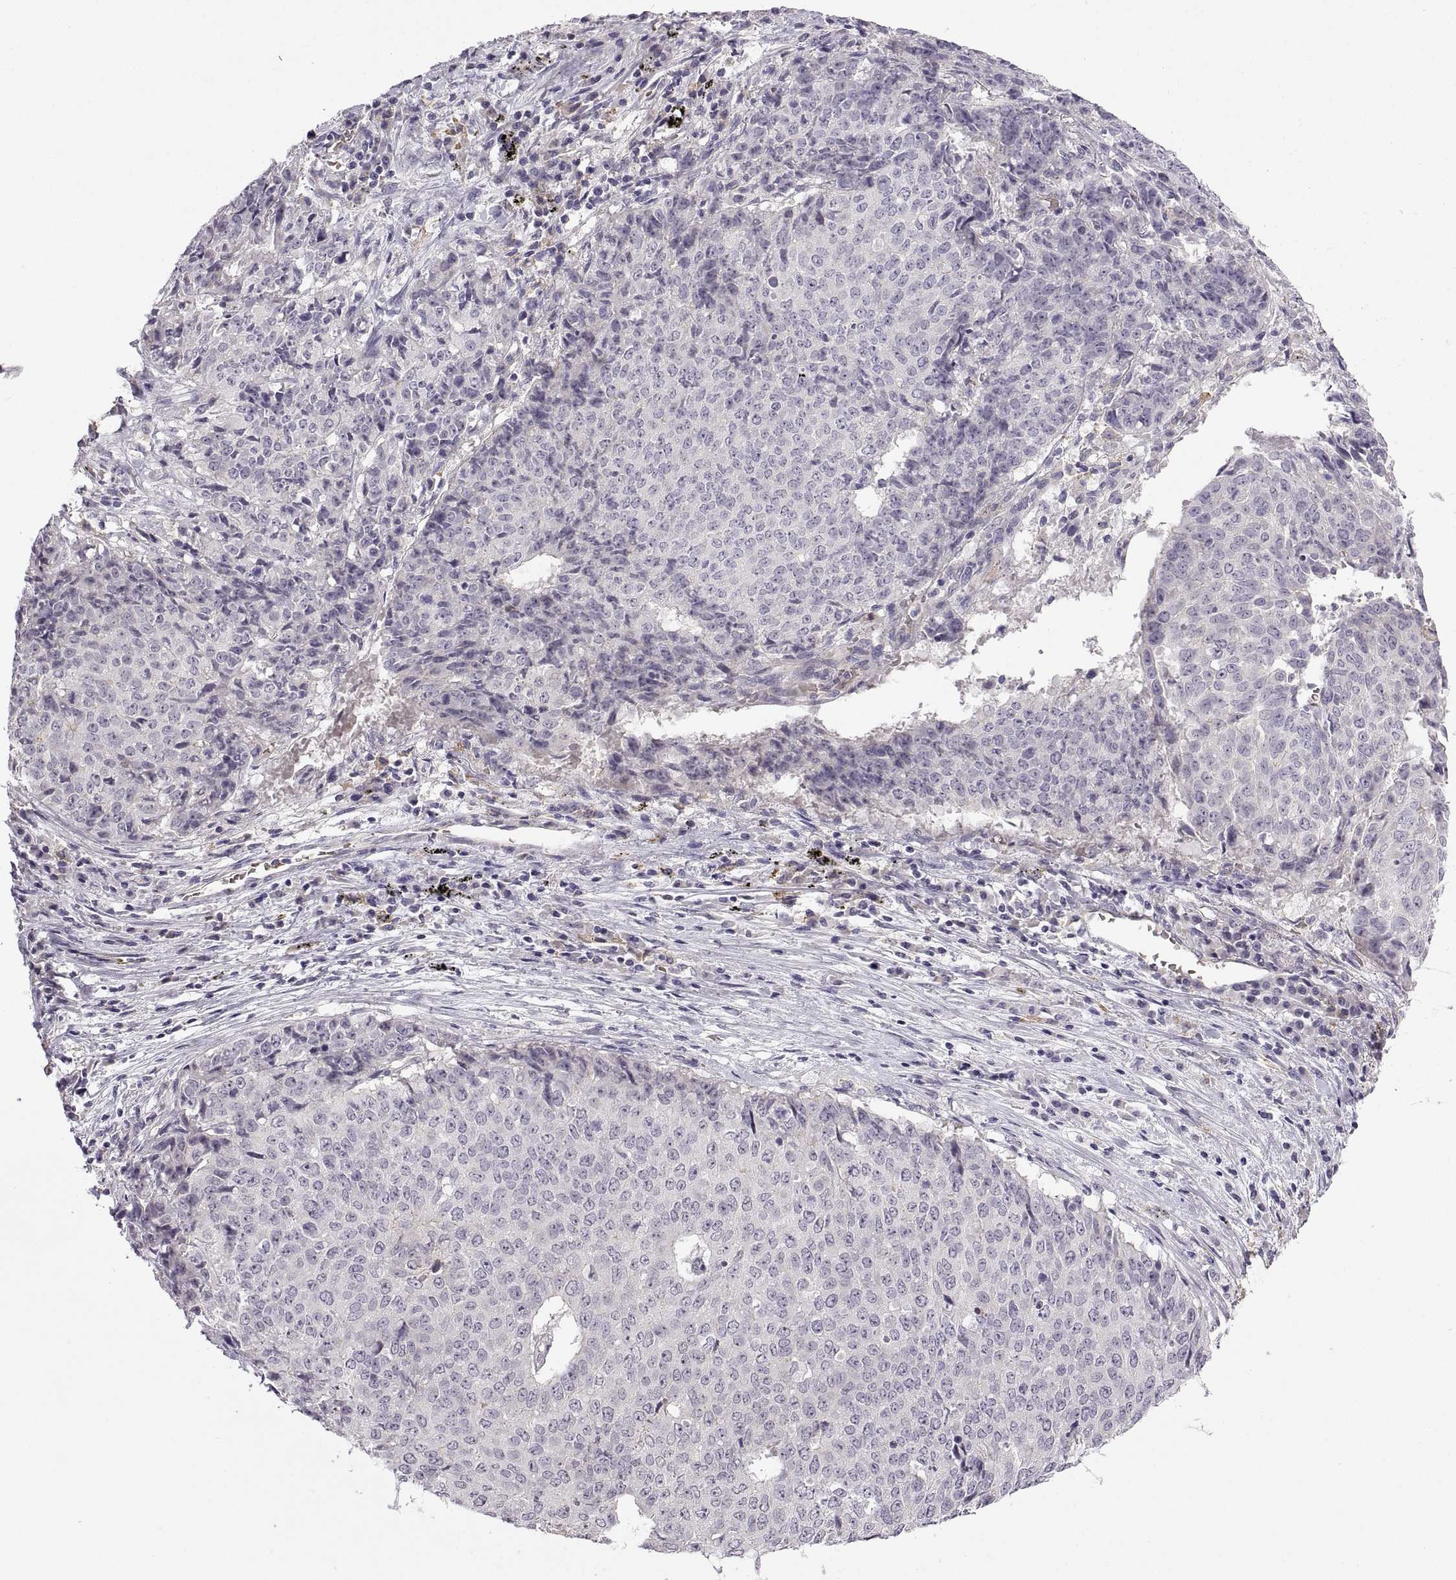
{"staining": {"intensity": "negative", "quantity": "none", "location": "none"}, "tissue": "lung cancer", "cell_type": "Tumor cells", "image_type": "cancer", "snomed": [{"axis": "morphology", "description": "Normal tissue, NOS"}, {"axis": "morphology", "description": "Squamous cell carcinoma, NOS"}, {"axis": "topography", "description": "Bronchus"}, {"axis": "topography", "description": "Lung"}], "caption": "DAB (3,3'-diaminobenzidine) immunohistochemical staining of human lung cancer displays no significant staining in tumor cells.", "gene": "MEIOC", "patient": {"sex": "male", "age": 64}}